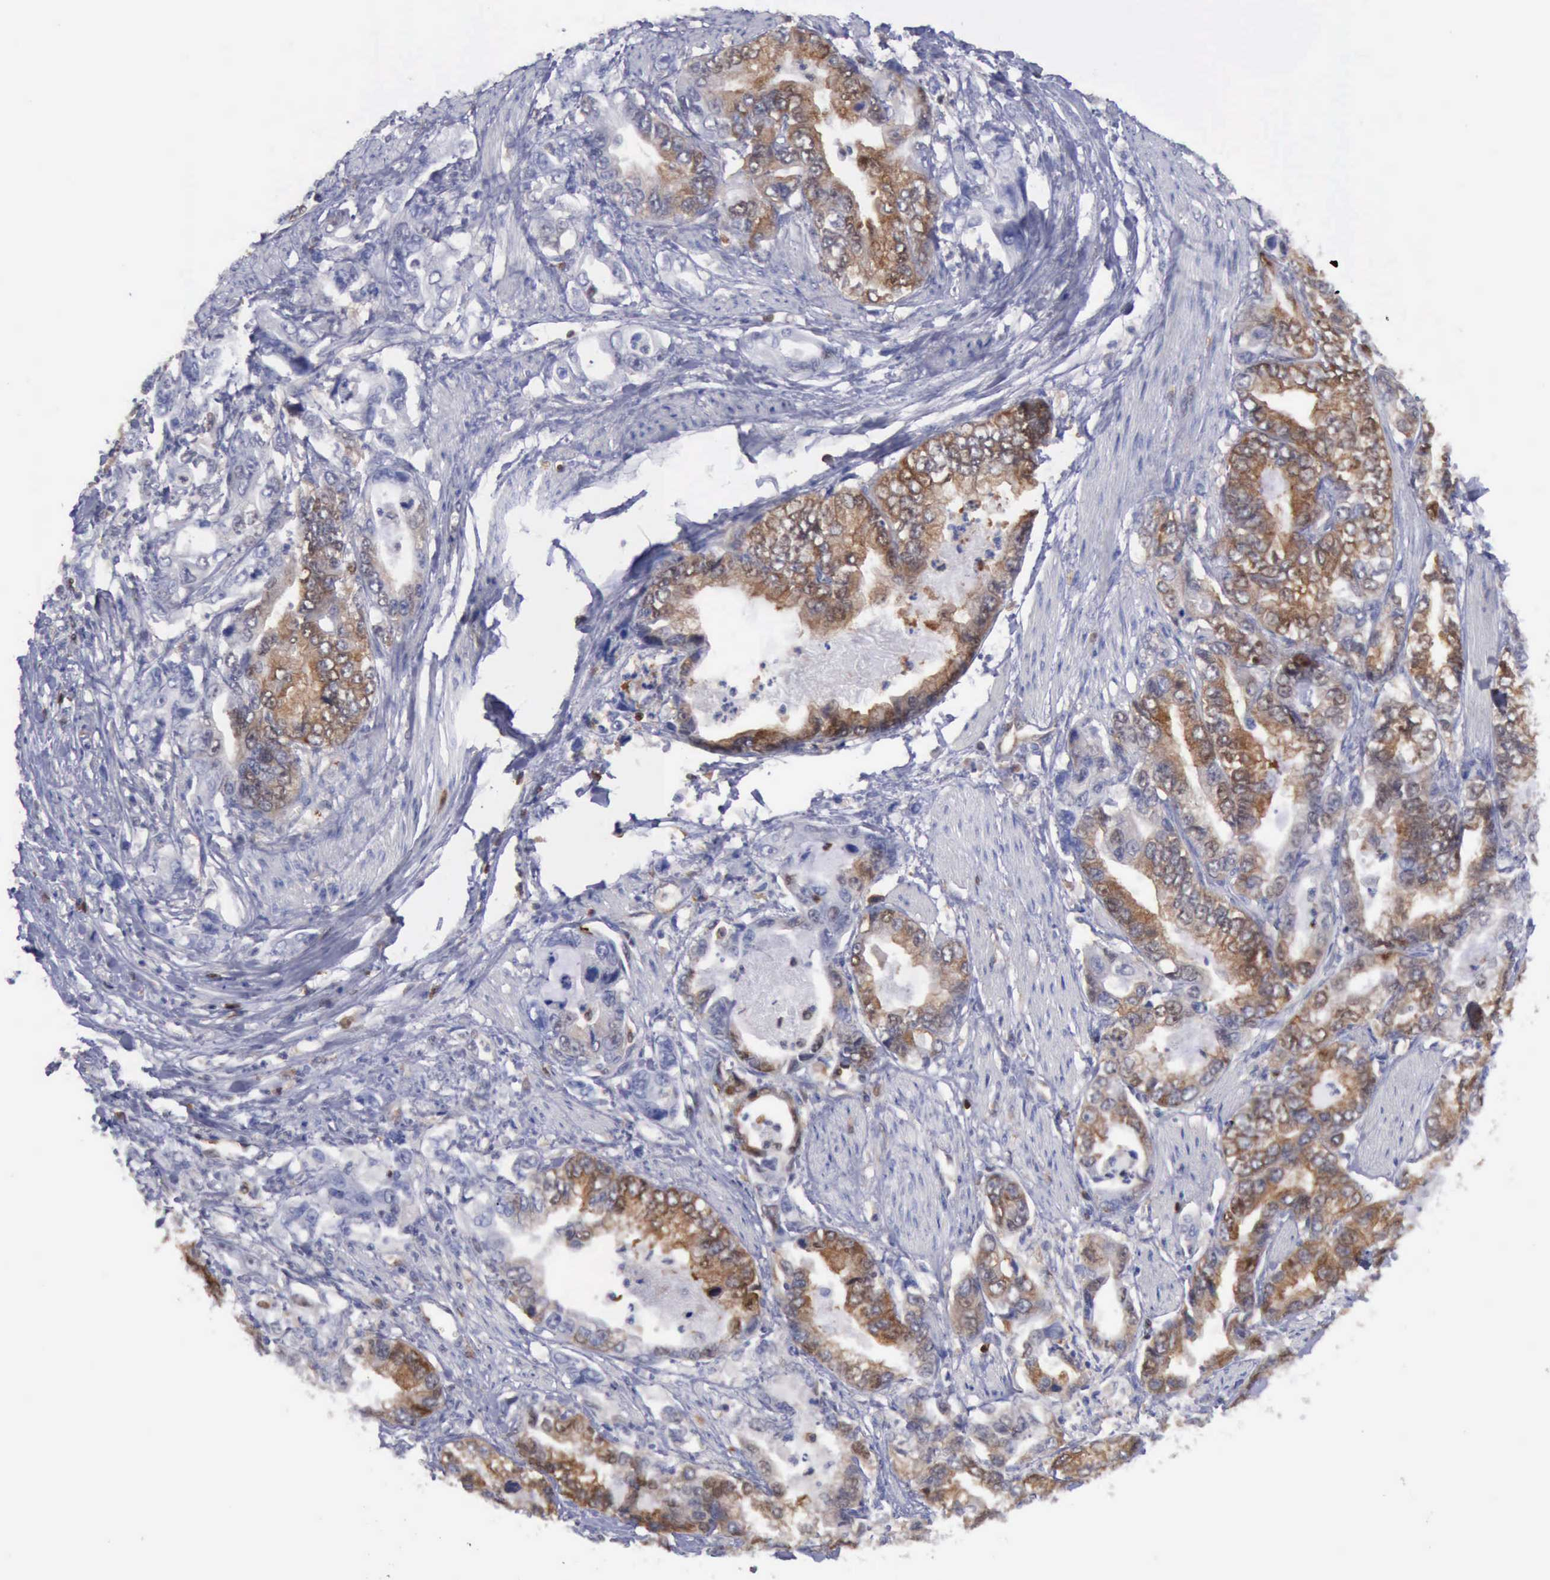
{"staining": {"intensity": "moderate", "quantity": "25%-75%", "location": "cytoplasmic/membranous"}, "tissue": "stomach cancer", "cell_type": "Tumor cells", "image_type": "cancer", "snomed": [{"axis": "morphology", "description": "Adenocarcinoma, NOS"}, {"axis": "topography", "description": "Pancreas"}, {"axis": "topography", "description": "Stomach, upper"}], "caption": "This is an image of IHC staining of stomach adenocarcinoma, which shows moderate expression in the cytoplasmic/membranous of tumor cells.", "gene": "PDCD4", "patient": {"sex": "male", "age": 77}}